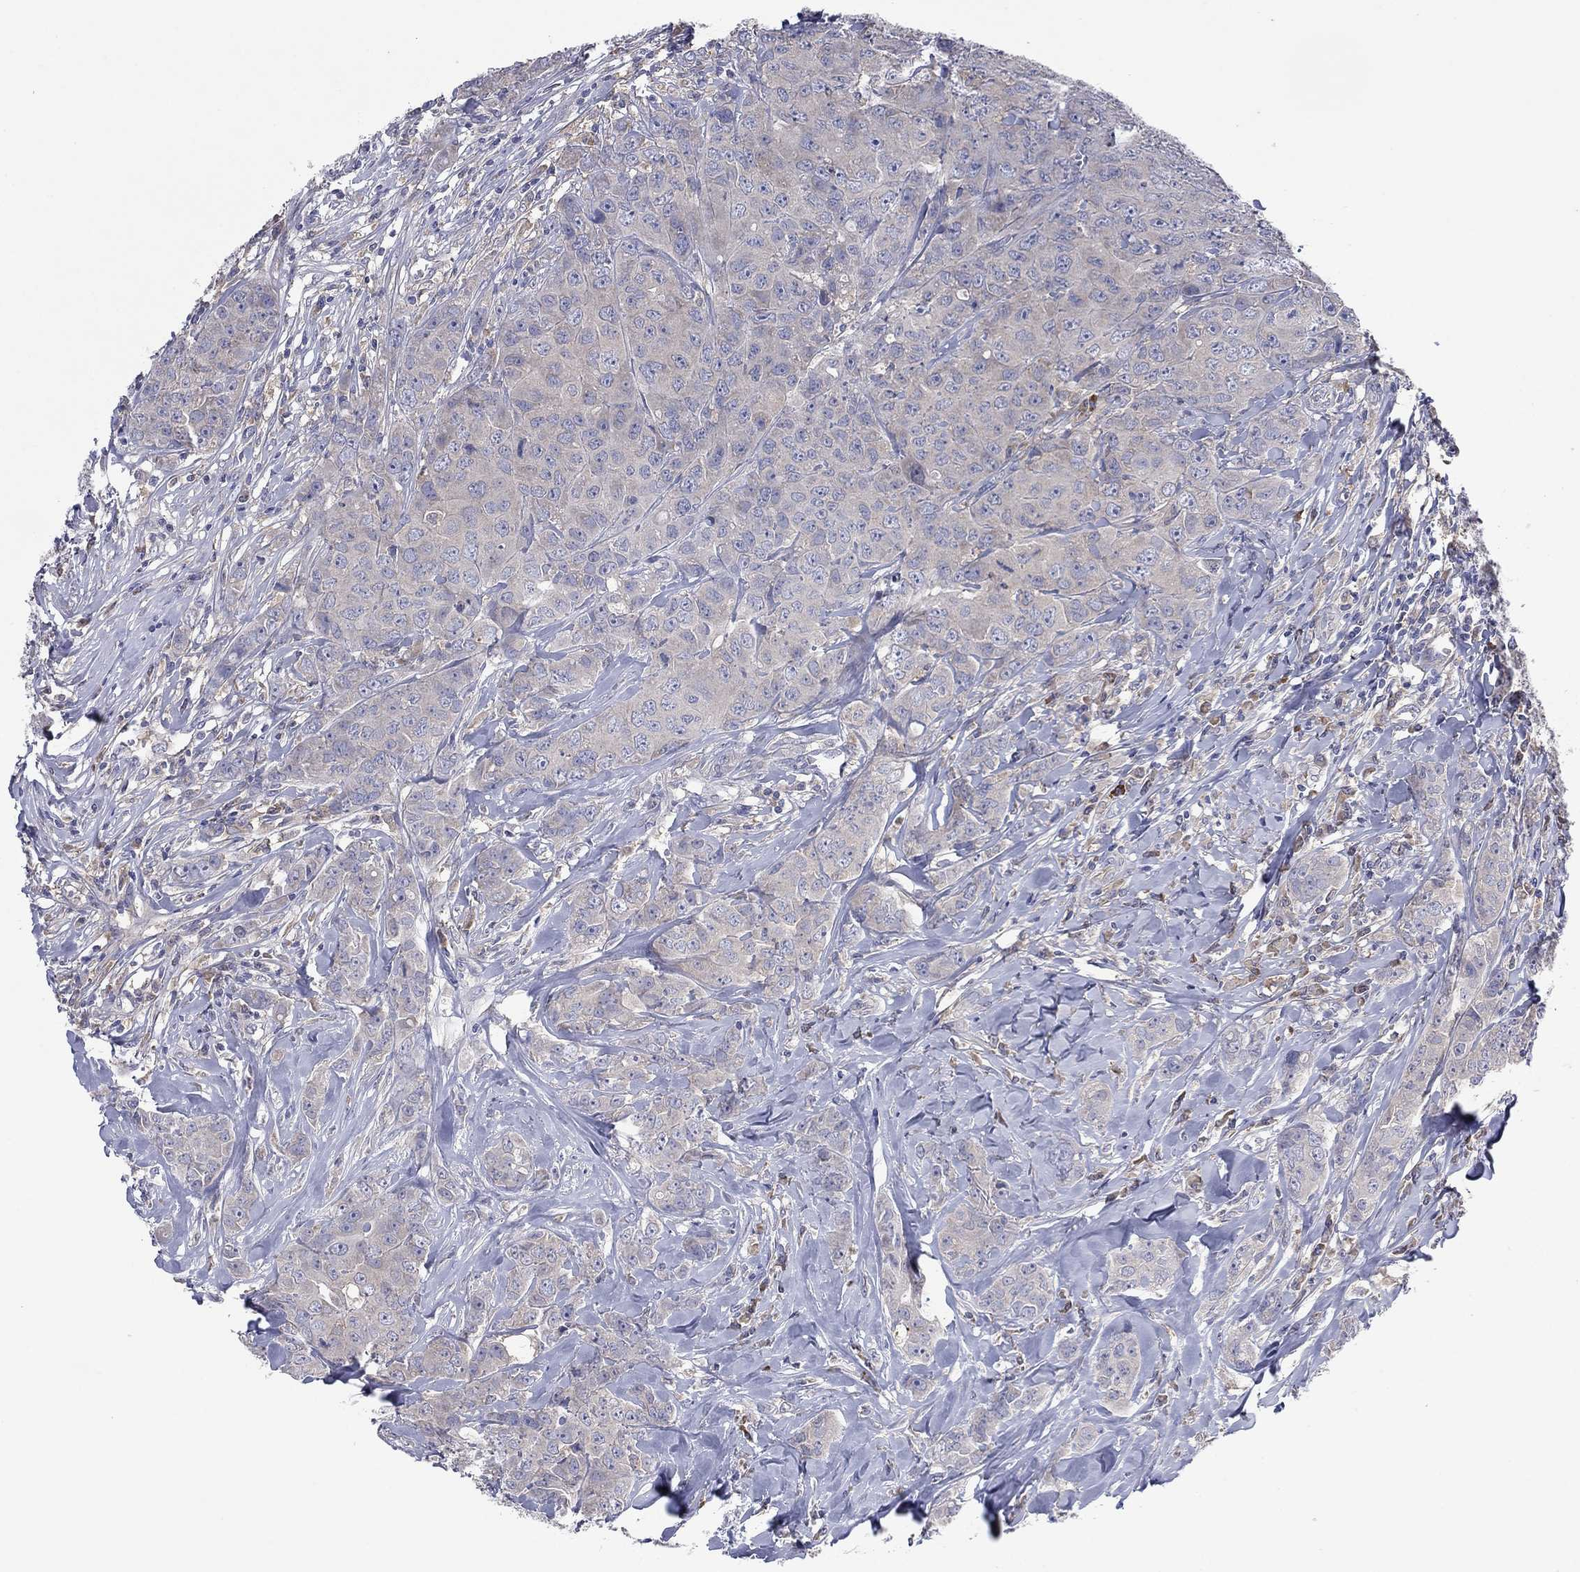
{"staining": {"intensity": "negative", "quantity": "none", "location": "none"}, "tissue": "breast cancer", "cell_type": "Tumor cells", "image_type": "cancer", "snomed": [{"axis": "morphology", "description": "Duct carcinoma"}, {"axis": "topography", "description": "Breast"}], "caption": "The IHC histopathology image has no significant positivity in tumor cells of breast cancer tissue.", "gene": "PLCL2", "patient": {"sex": "female", "age": 43}}